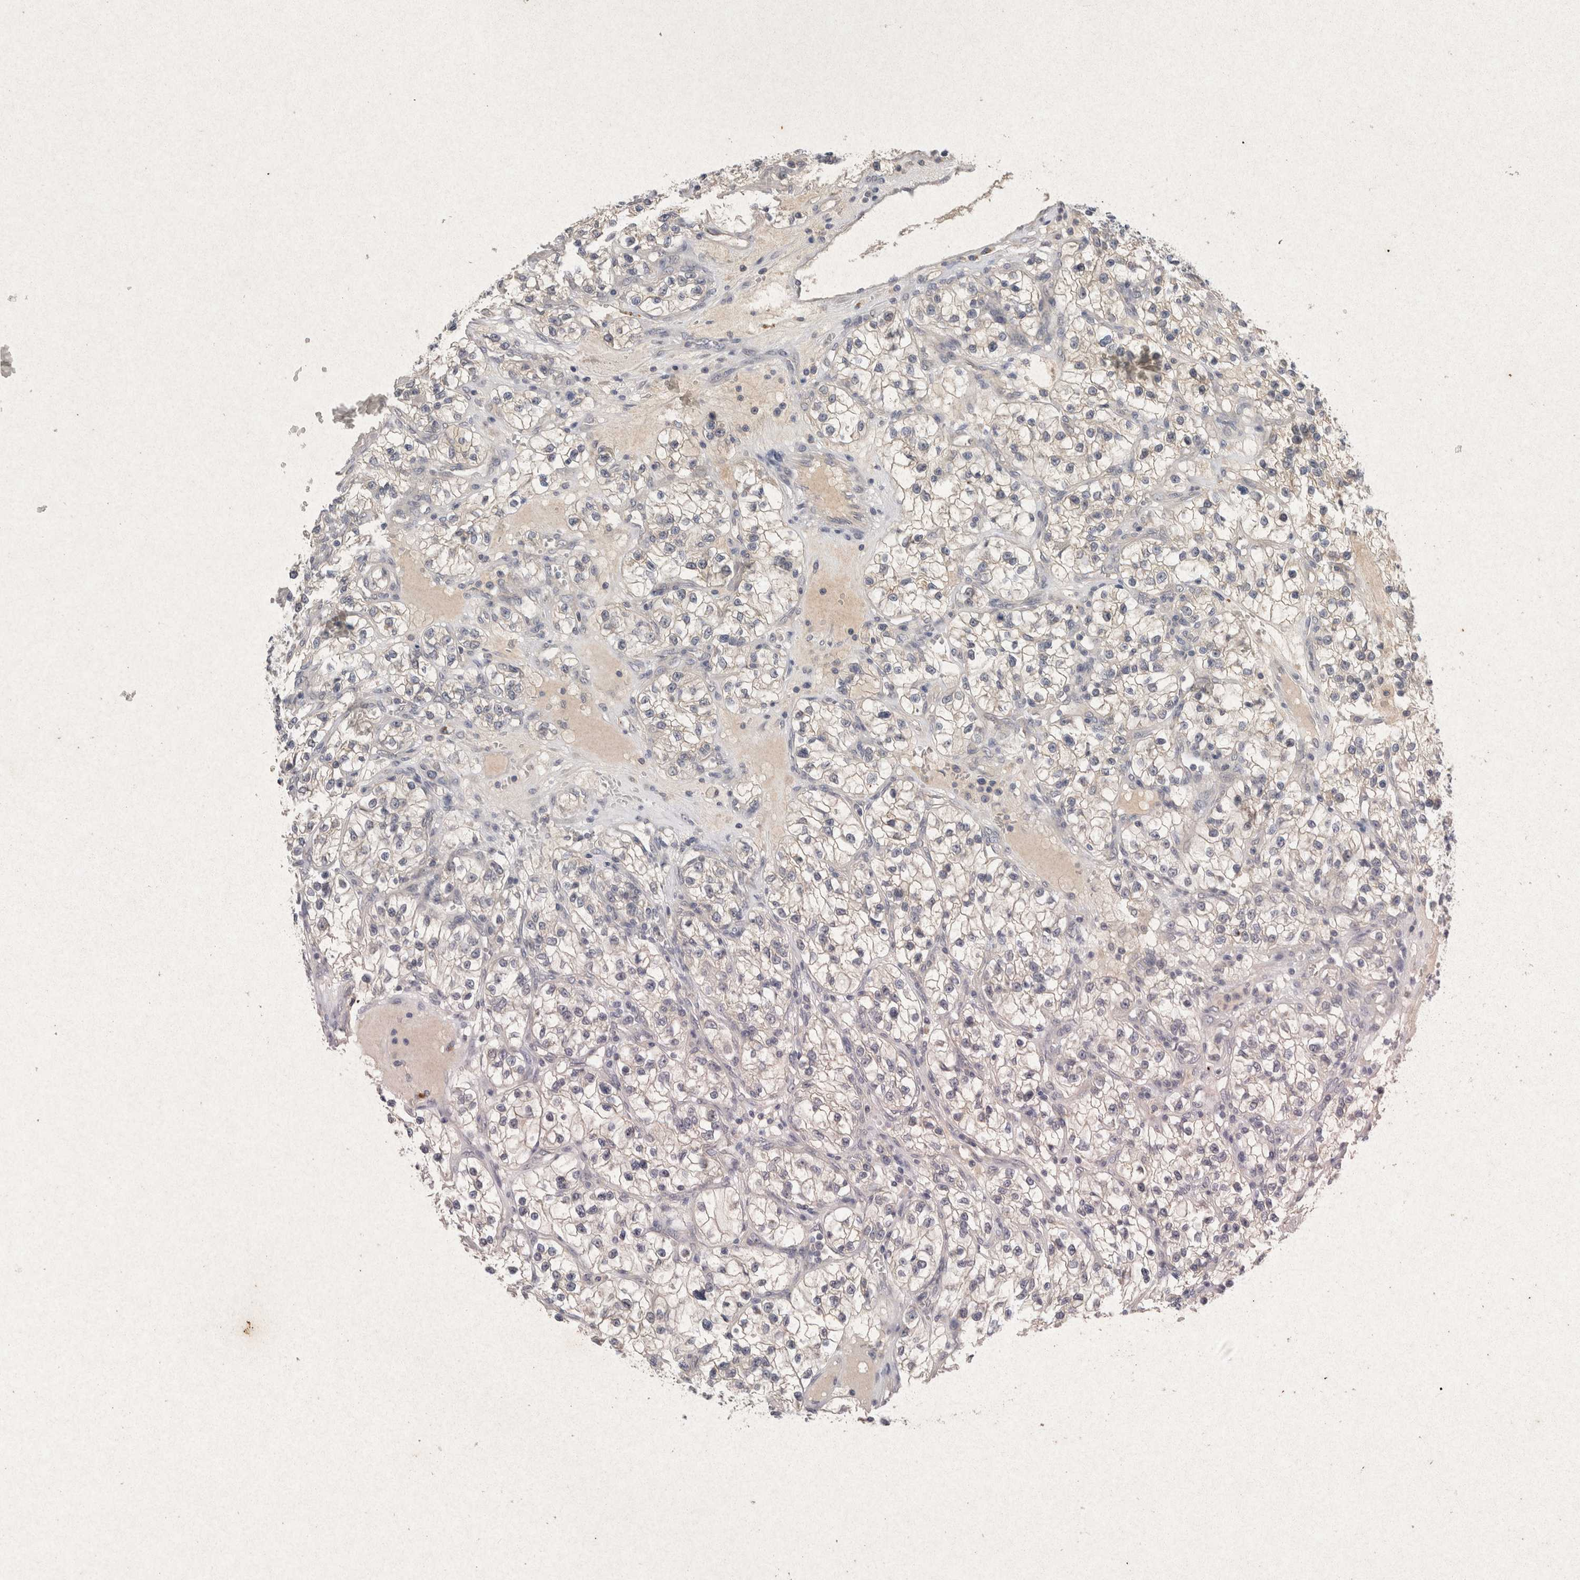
{"staining": {"intensity": "negative", "quantity": "none", "location": "none"}, "tissue": "renal cancer", "cell_type": "Tumor cells", "image_type": "cancer", "snomed": [{"axis": "morphology", "description": "Adenocarcinoma, NOS"}, {"axis": "topography", "description": "Kidney"}], "caption": "This is an immunohistochemistry histopathology image of renal cancer (adenocarcinoma). There is no positivity in tumor cells.", "gene": "RASSF3", "patient": {"sex": "female", "age": 57}}